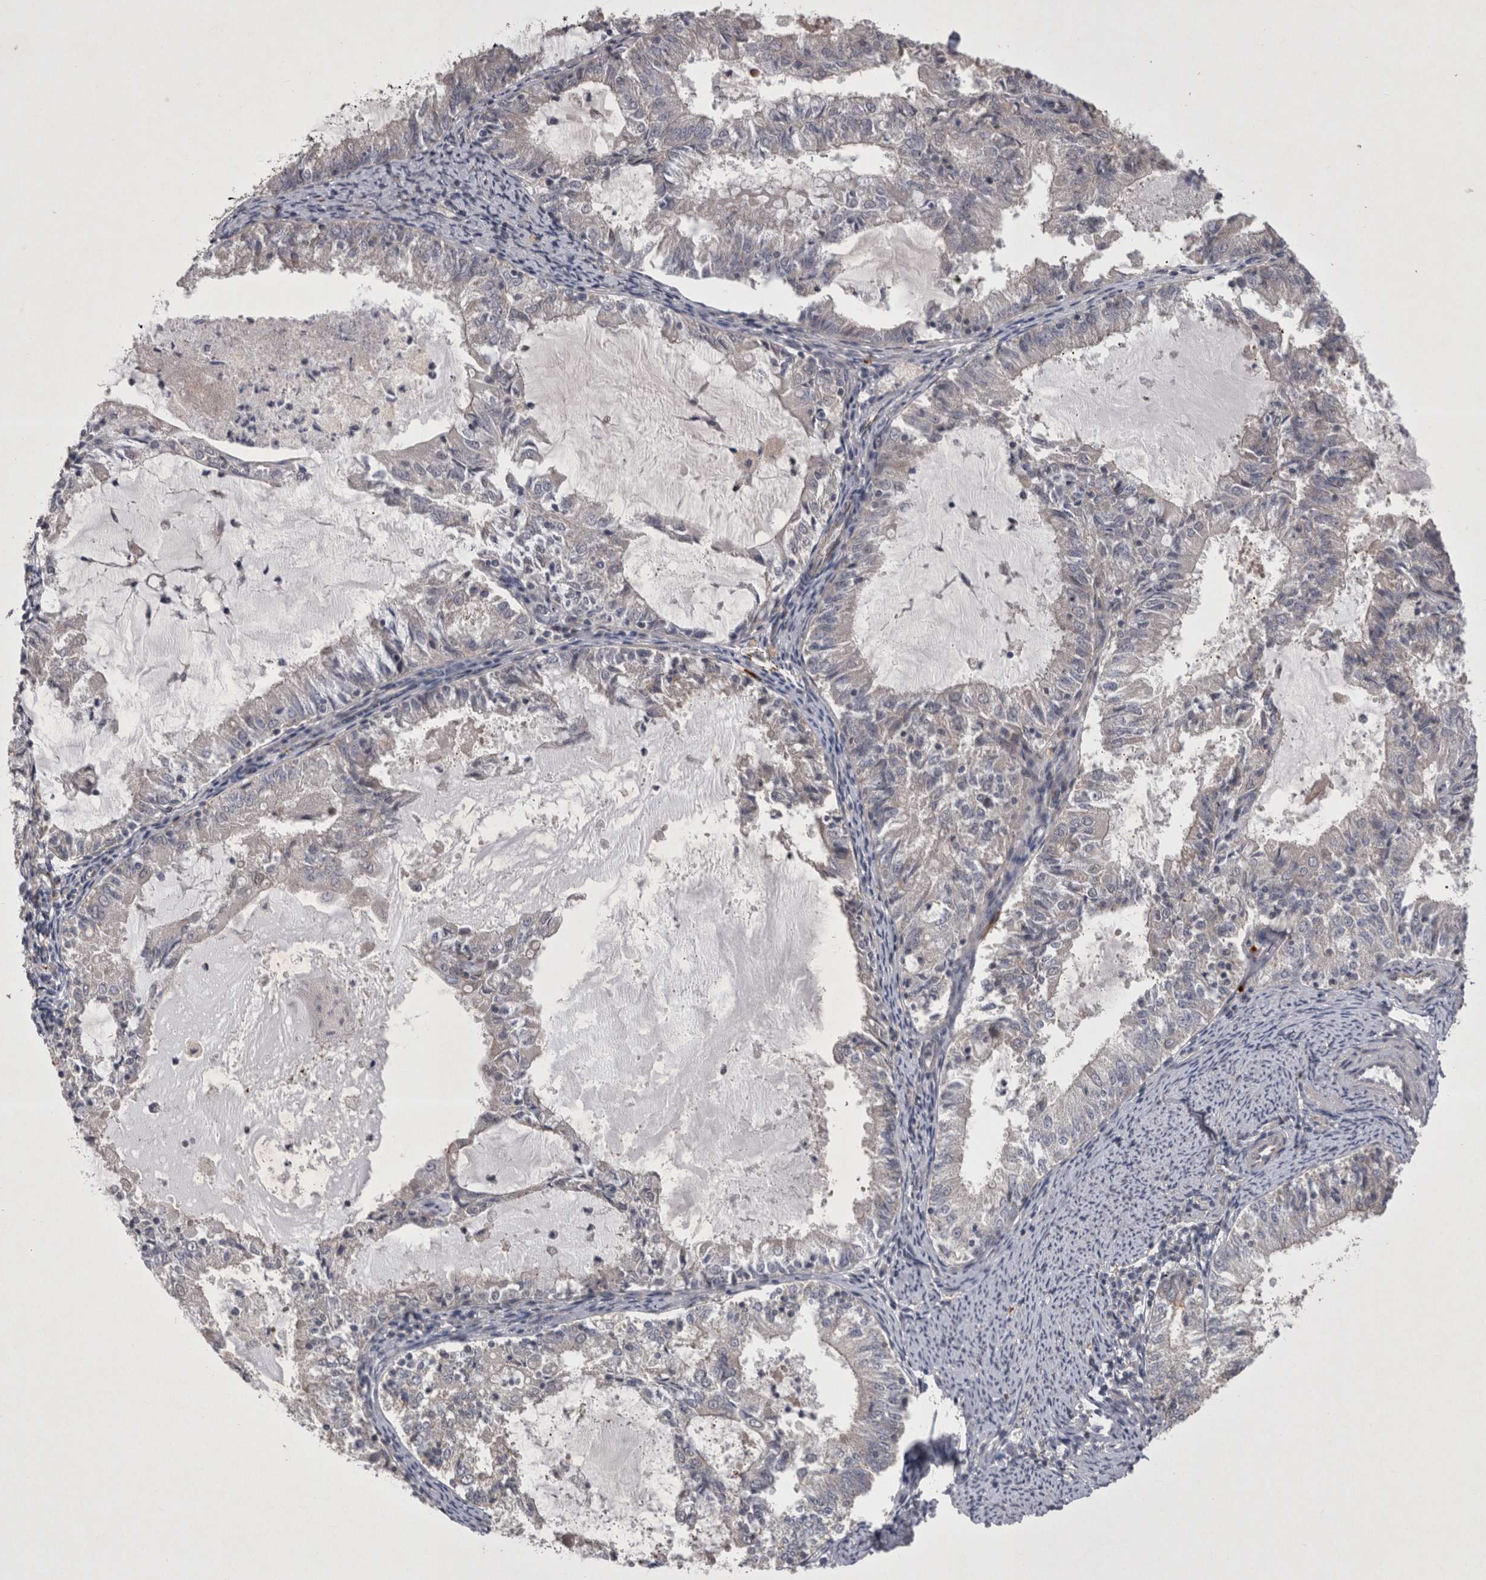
{"staining": {"intensity": "negative", "quantity": "none", "location": "none"}, "tissue": "endometrial cancer", "cell_type": "Tumor cells", "image_type": "cancer", "snomed": [{"axis": "morphology", "description": "Adenocarcinoma, NOS"}, {"axis": "topography", "description": "Endometrium"}], "caption": "Micrograph shows no protein positivity in tumor cells of endometrial cancer (adenocarcinoma) tissue. The staining was performed using DAB to visualize the protein expression in brown, while the nuclei were stained in blue with hematoxylin (Magnification: 20x).", "gene": "CTBS", "patient": {"sex": "female", "age": 57}}